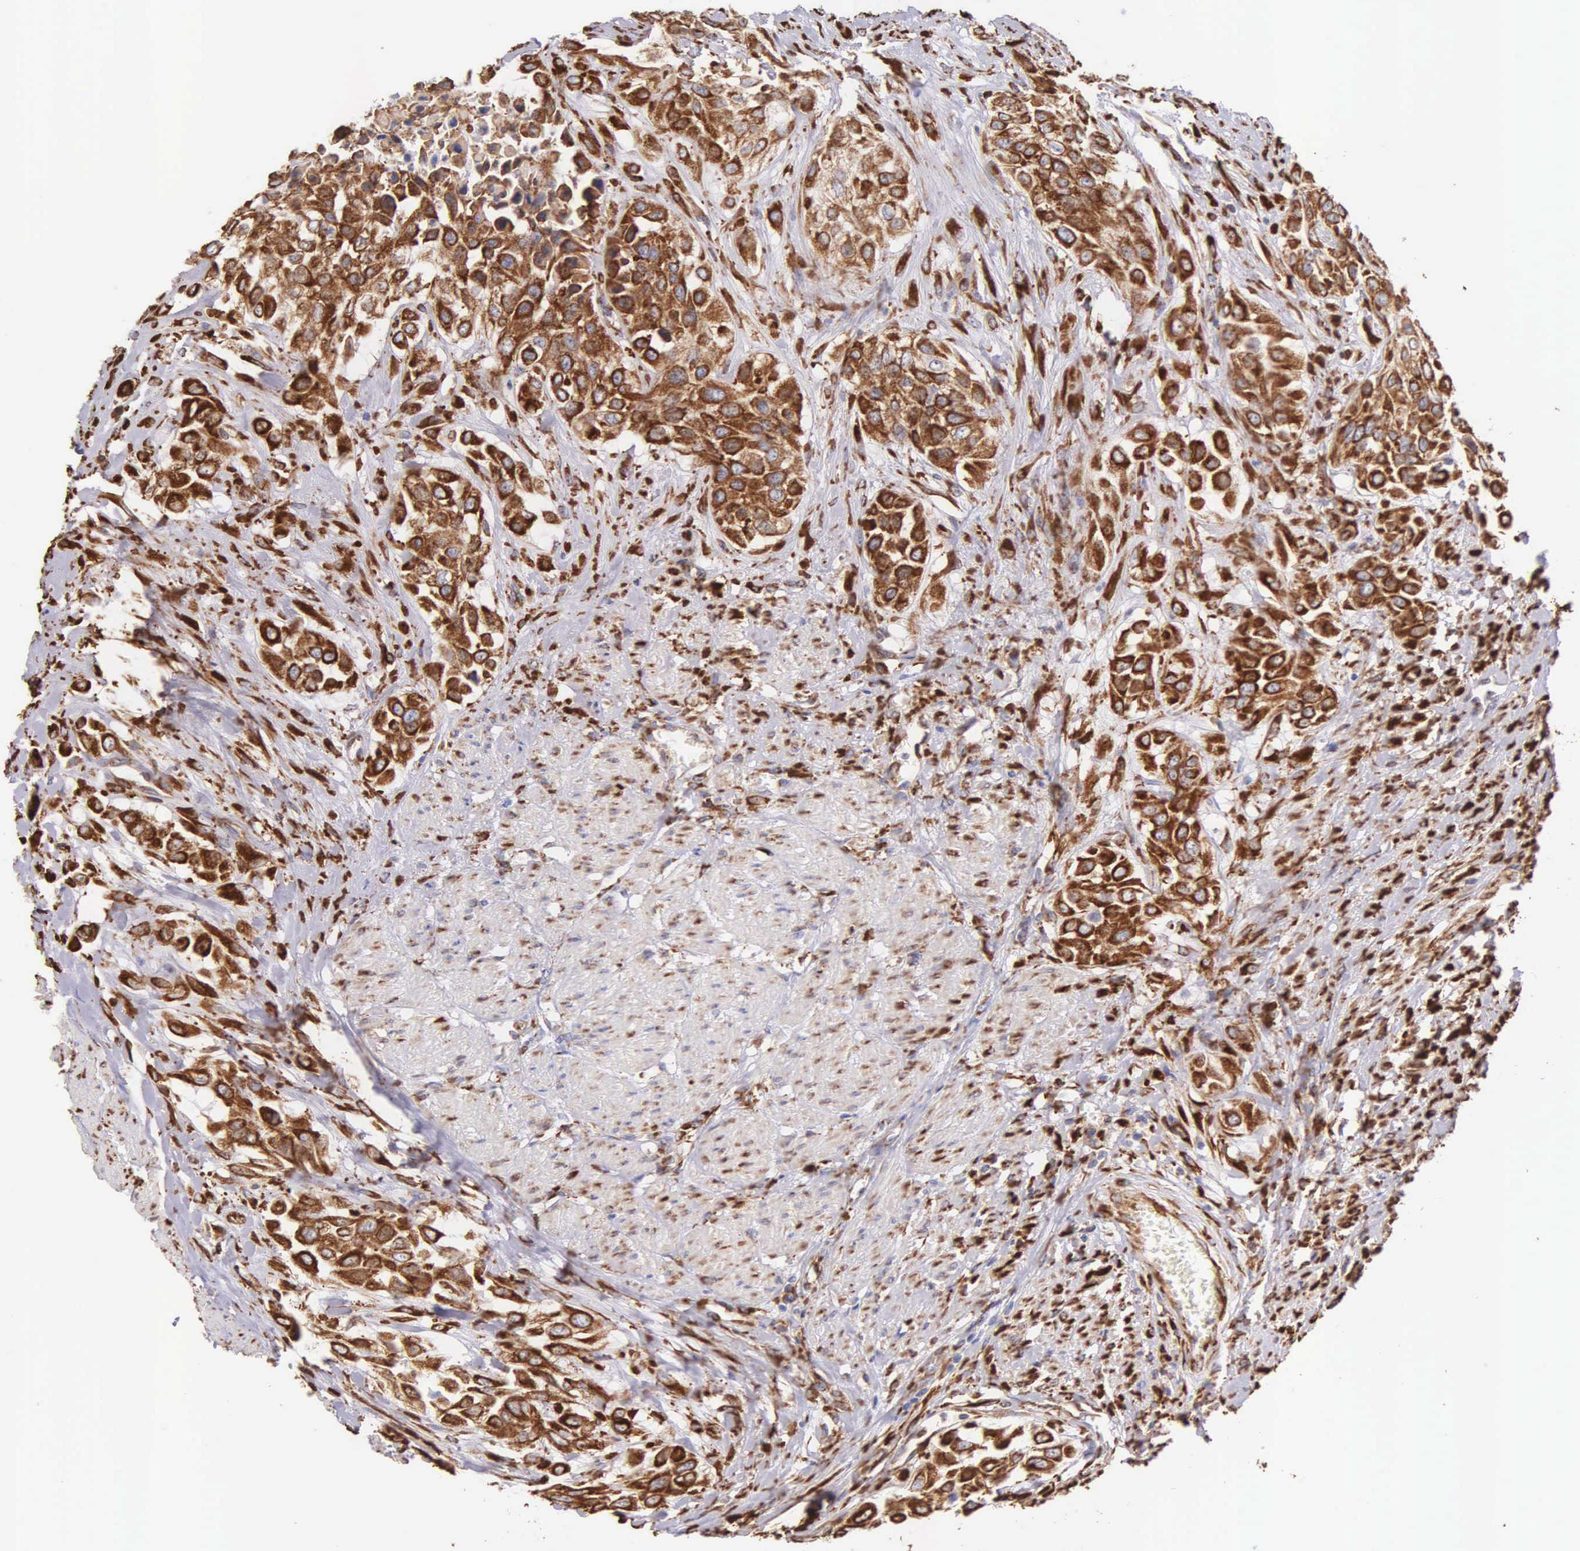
{"staining": {"intensity": "strong", "quantity": ">75%", "location": "cytoplasmic/membranous"}, "tissue": "urothelial cancer", "cell_type": "Tumor cells", "image_type": "cancer", "snomed": [{"axis": "morphology", "description": "Urothelial carcinoma, High grade"}, {"axis": "topography", "description": "Urinary bladder"}], "caption": "Immunohistochemical staining of high-grade urothelial carcinoma reveals strong cytoplasmic/membranous protein positivity in approximately >75% of tumor cells.", "gene": "CKAP4", "patient": {"sex": "male", "age": 57}}